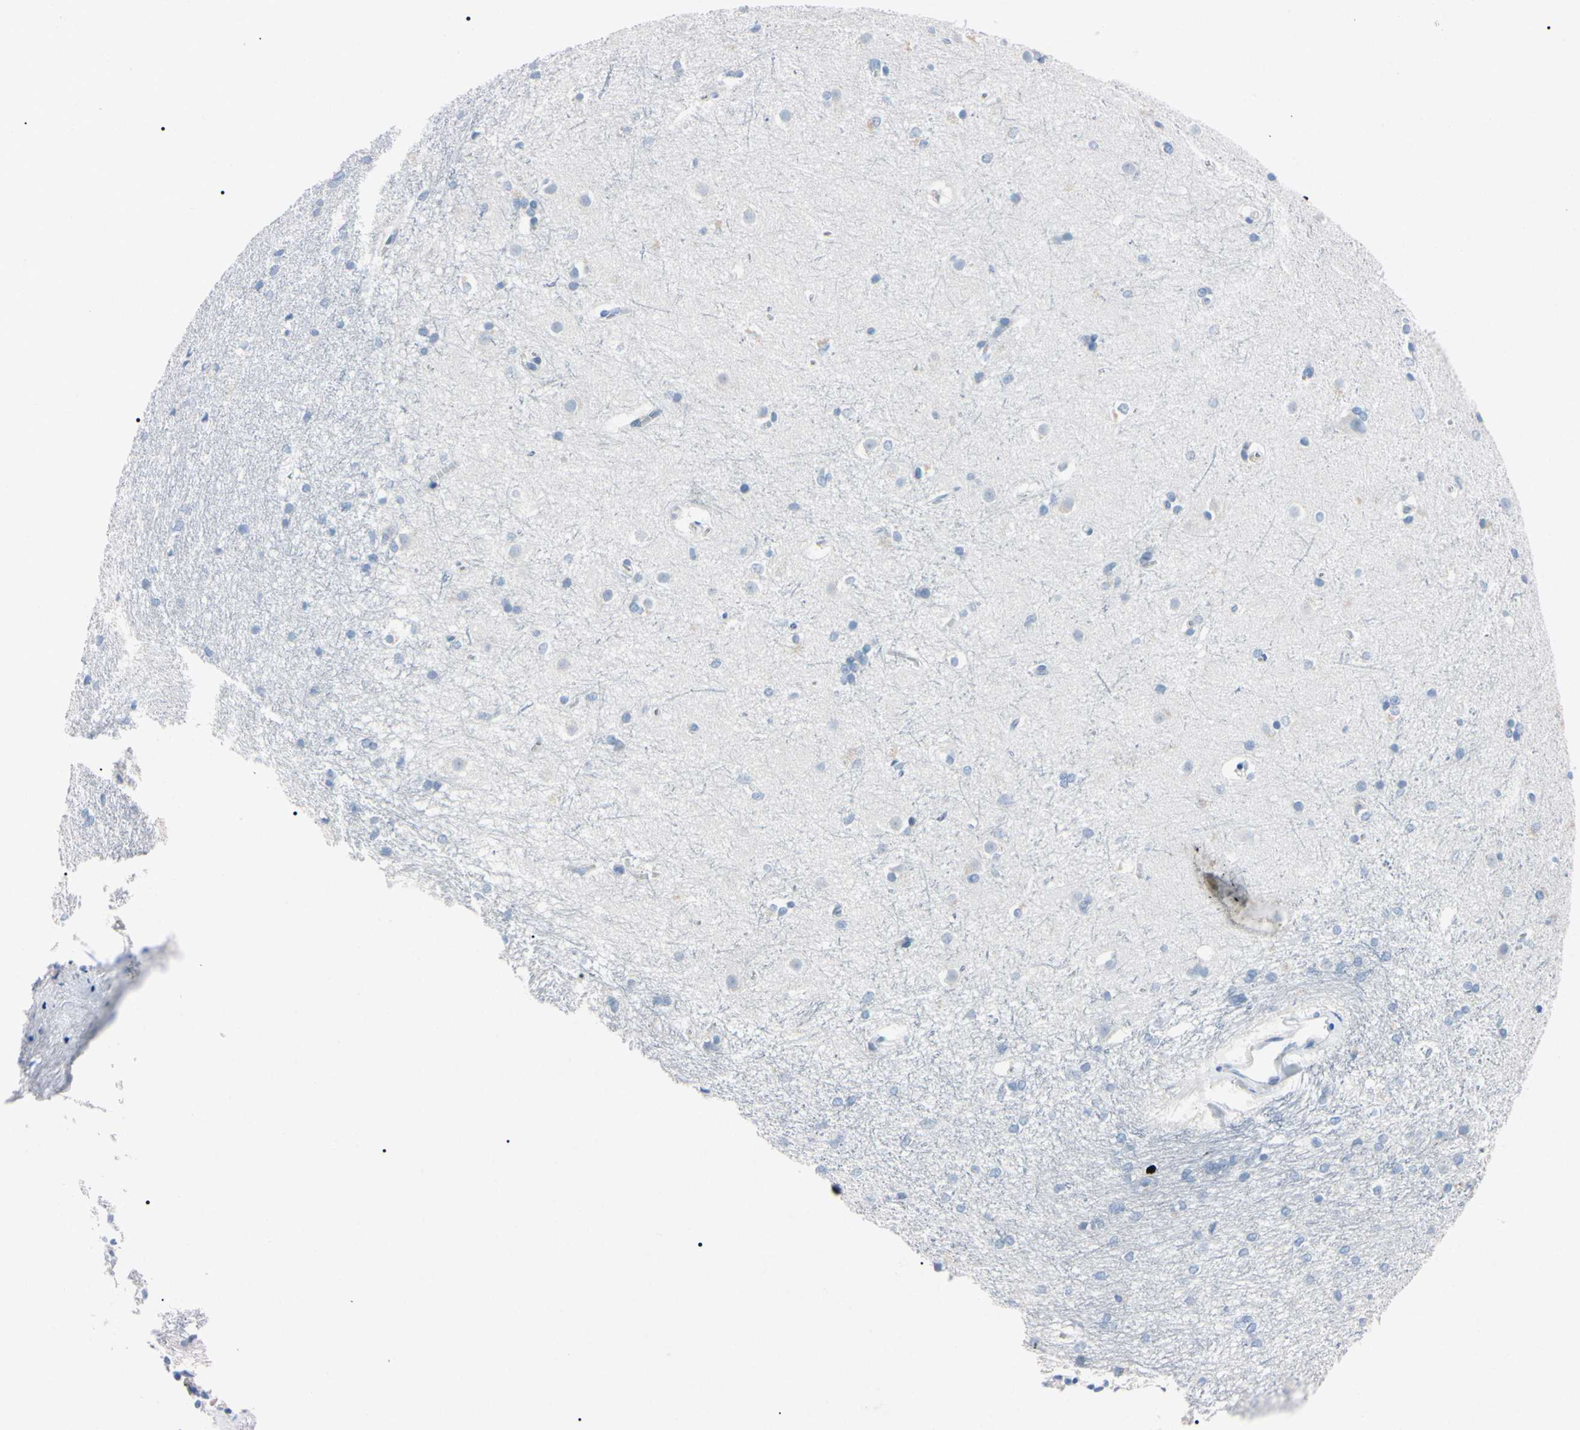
{"staining": {"intensity": "negative", "quantity": "none", "location": "none"}, "tissue": "caudate", "cell_type": "Glial cells", "image_type": "normal", "snomed": [{"axis": "morphology", "description": "Normal tissue, NOS"}, {"axis": "topography", "description": "Lateral ventricle wall"}], "caption": "Histopathology image shows no significant protein staining in glial cells of normal caudate.", "gene": "ELN", "patient": {"sex": "female", "age": 19}}